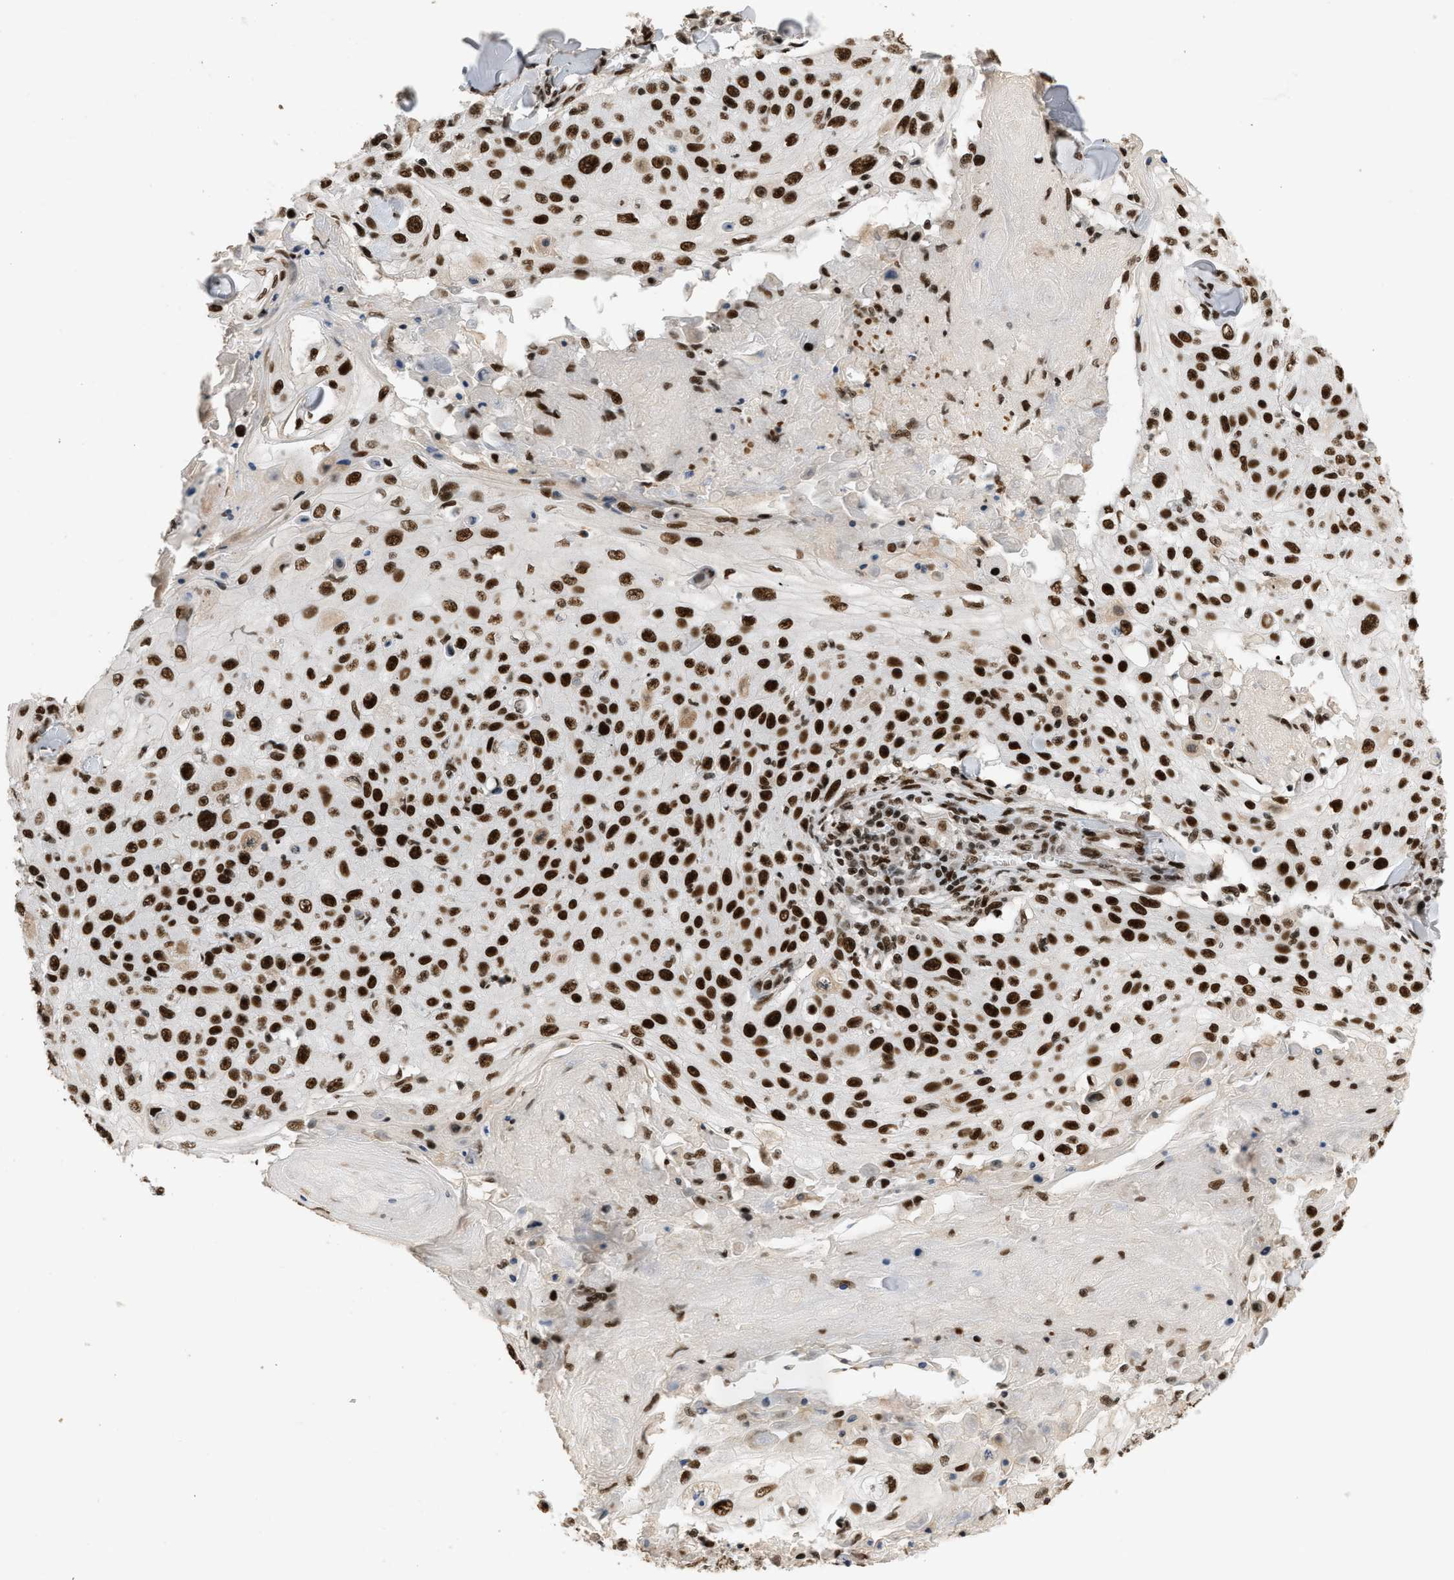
{"staining": {"intensity": "strong", "quantity": ">75%", "location": "nuclear"}, "tissue": "skin cancer", "cell_type": "Tumor cells", "image_type": "cancer", "snomed": [{"axis": "morphology", "description": "Squamous cell carcinoma, NOS"}, {"axis": "topography", "description": "Skin"}], "caption": "IHC of squamous cell carcinoma (skin) demonstrates high levels of strong nuclear staining in about >75% of tumor cells.", "gene": "SMARCB1", "patient": {"sex": "male", "age": 86}}